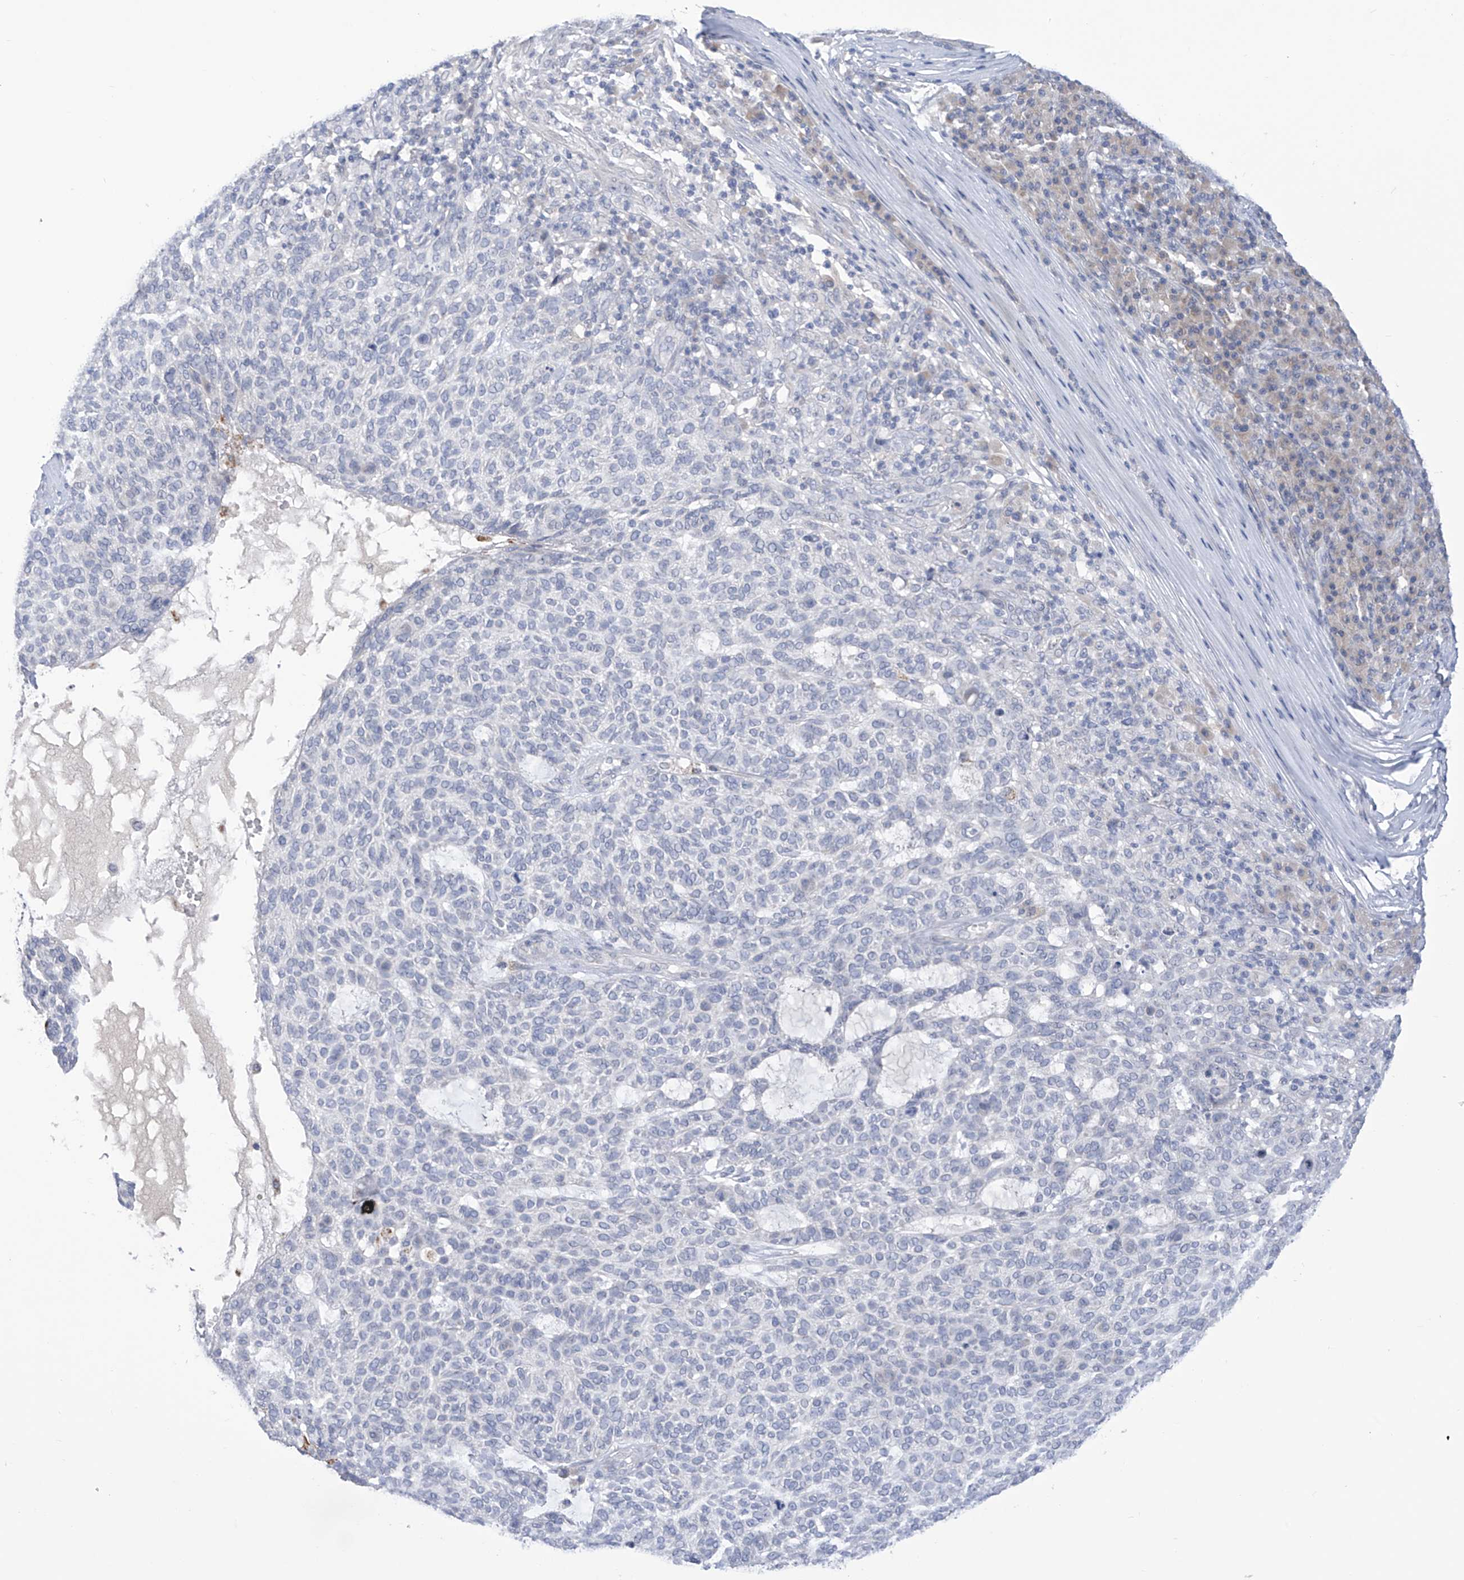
{"staining": {"intensity": "negative", "quantity": "none", "location": "none"}, "tissue": "skin cancer", "cell_type": "Tumor cells", "image_type": "cancer", "snomed": [{"axis": "morphology", "description": "Squamous cell carcinoma, NOS"}, {"axis": "topography", "description": "Skin"}], "caption": "DAB (3,3'-diaminobenzidine) immunohistochemical staining of human squamous cell carcinoma (skin) reveals no significant expression in tumor cells. The staining is performed using DAB brown chromogen with nuclei counter-stained in using hematoxylin.", "gene": "IBA57", "patient": {"sex": "female", "age": 90}}